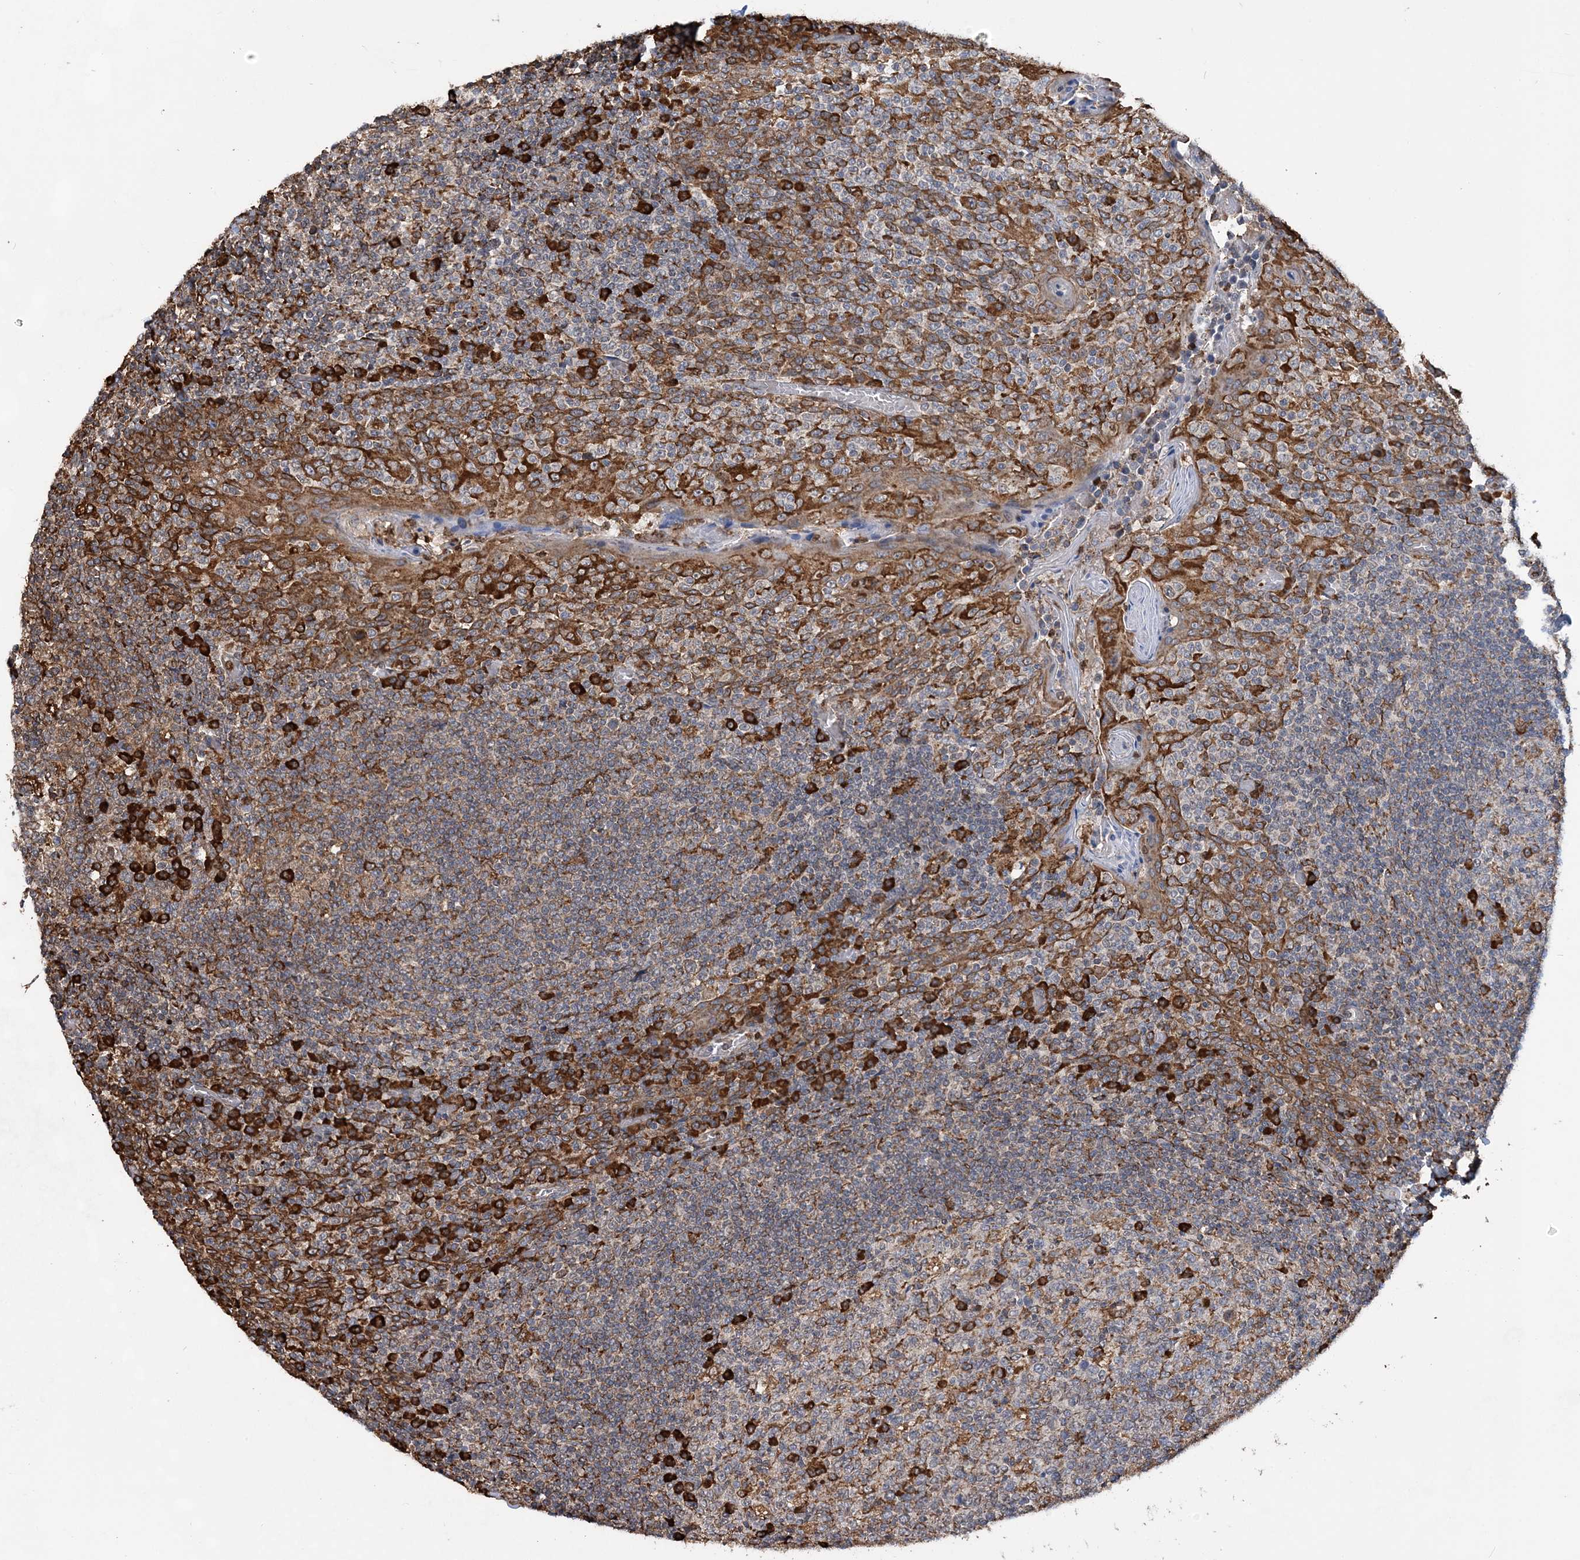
{"staining": {"intensity": "strong", "quantity": "<25%", "location": "cytoplasmic/membranous"}, "tissue": "tonsil", "cell_type": "Germinal center cells", "image_type": "normal", "snomed": [{"axis": "morphology", "description": "Normal tissue, NOS"}, {"axis": "topography", "description": "Tonsil"}], "caption": "Tonsil stained for a protein (brown) exhibits strong cytoplasmic/membranous positive positivity in approximately <25% of germinal center cells.", "gene": "WDR12", "patient": {"sex": "female", "age": 19}}